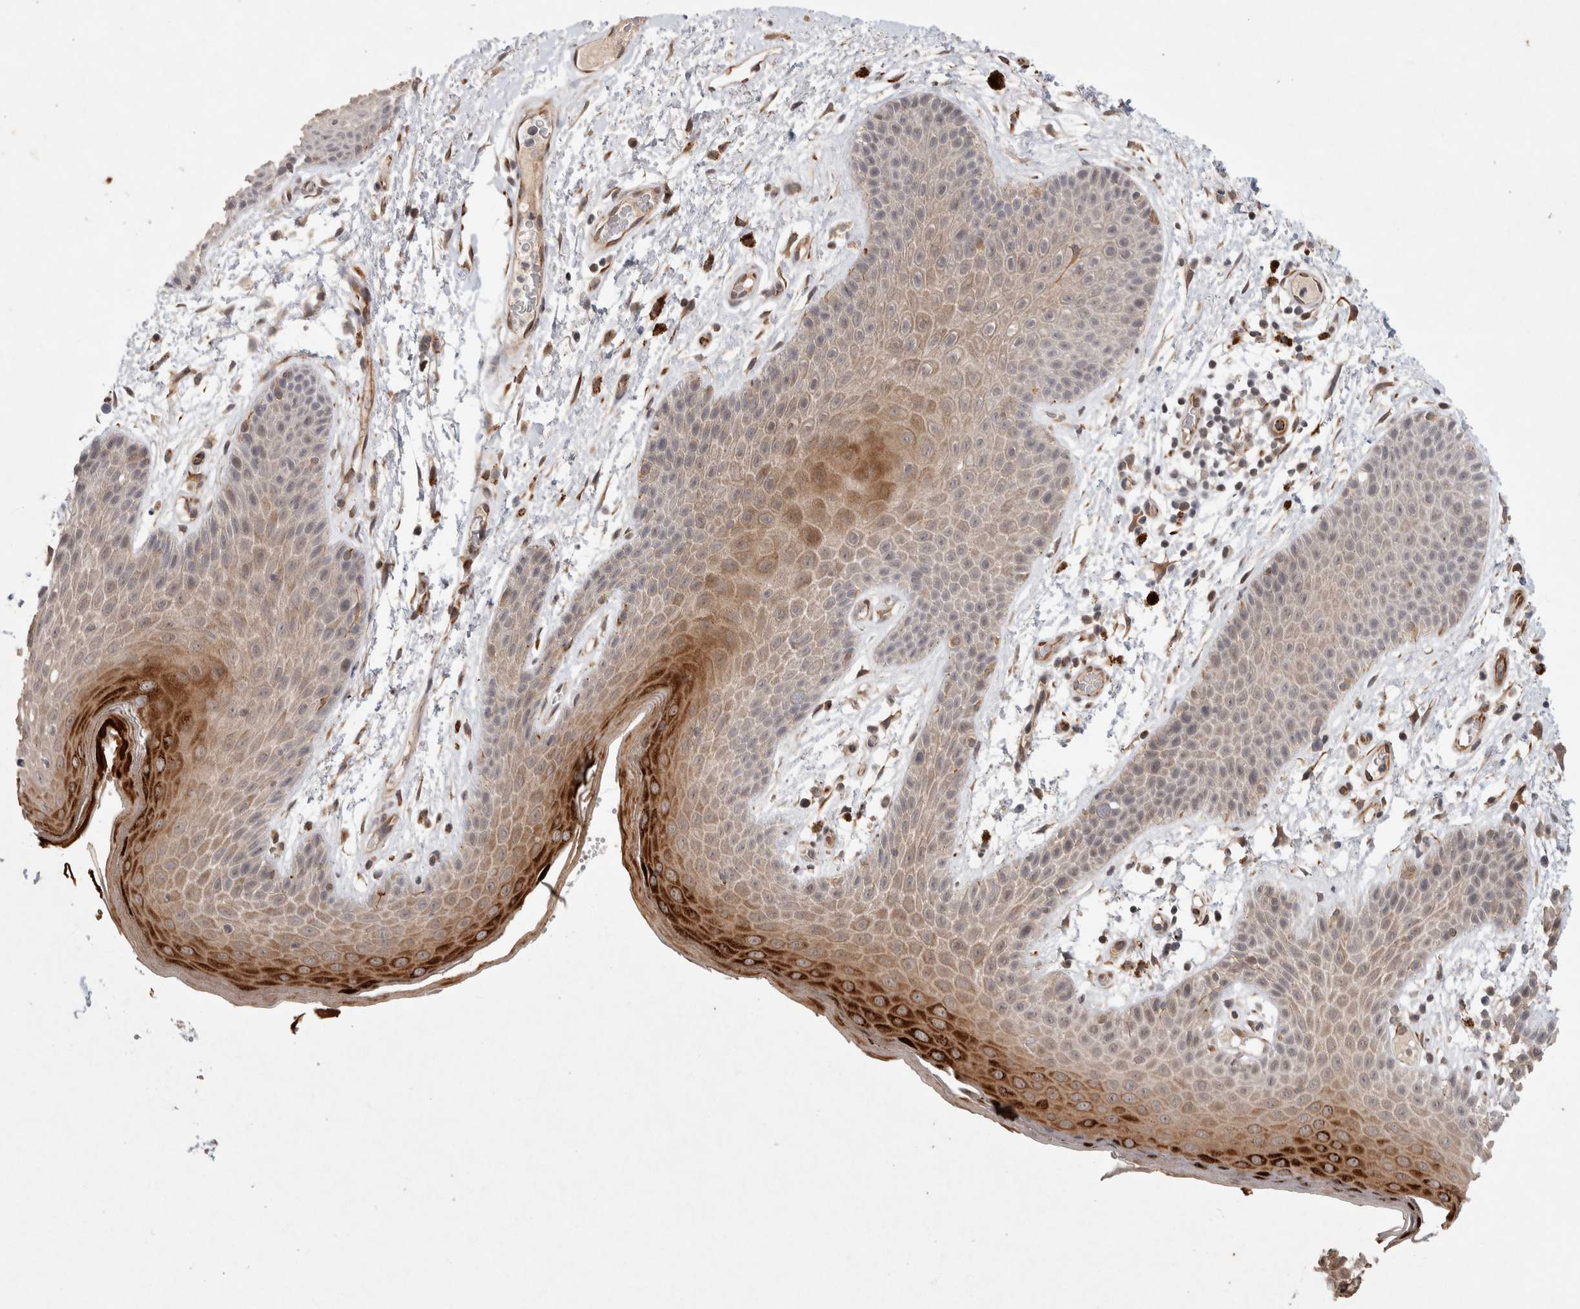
{"staining": {"intensity": "strong", "quantity": "<25%", "location": "cytoplasmic/membranous"}, "tissue": "skin", "cell_type": "Epidermal cells", "image_type": "normal", "snomed": [{"axis": "morphology", "description": "Normal tissue, NOS"}, {"axis": "topography", "description": "Anal"}], "caption": "Epidermal cells demonstrate medium levels of strong cytoplasmic/membranous positivity in about <25% of cells in benign human skin. (Brightfield microscopy of DAB IHC at high magnification).", "gene": "CRISPLD1", "patient": {"sex": "male", "age": 74}}